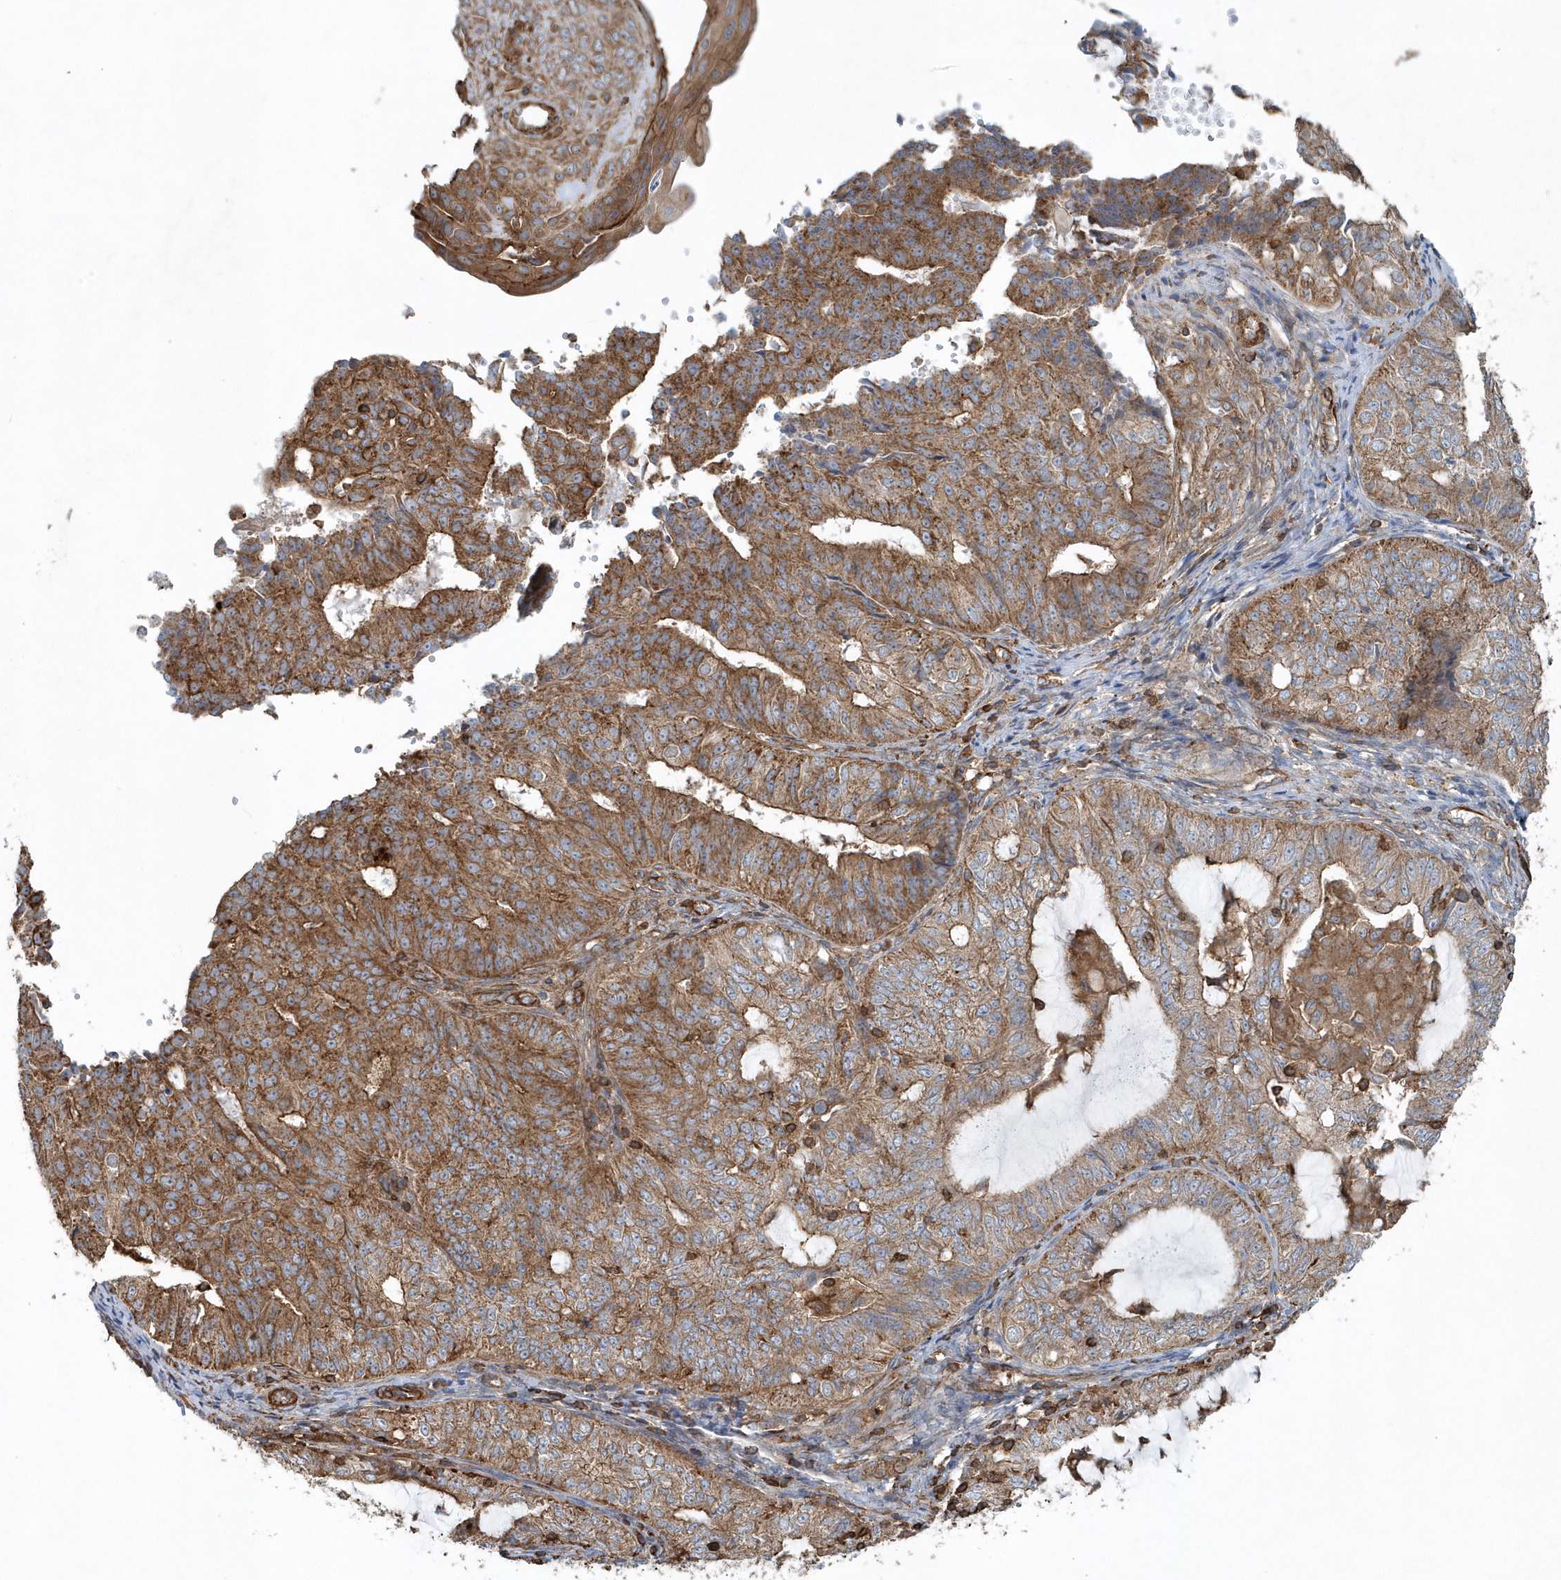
{"staining": {"intensity": "moderate", "quantity": ">75%", "location": "cytoplasmic/membranous"}, "tissue": "endometrial cancer", "cell_type": "Tumor cells", "image_type": "cancer", "snomed": [{"axis": "morphology", "description": "Adenocarcinoma, NOS"}, {"axis": "topography", "description": "Endometrium"}], "caption": "Immunohistochemical staining of human endometrial adenocarcinoma displays moderate cytoplasmic/membranous protein positivity in approximately >75% of tumor cells.", "gene": "MMUT", "patient": {"sex": "female", "age": 32}}